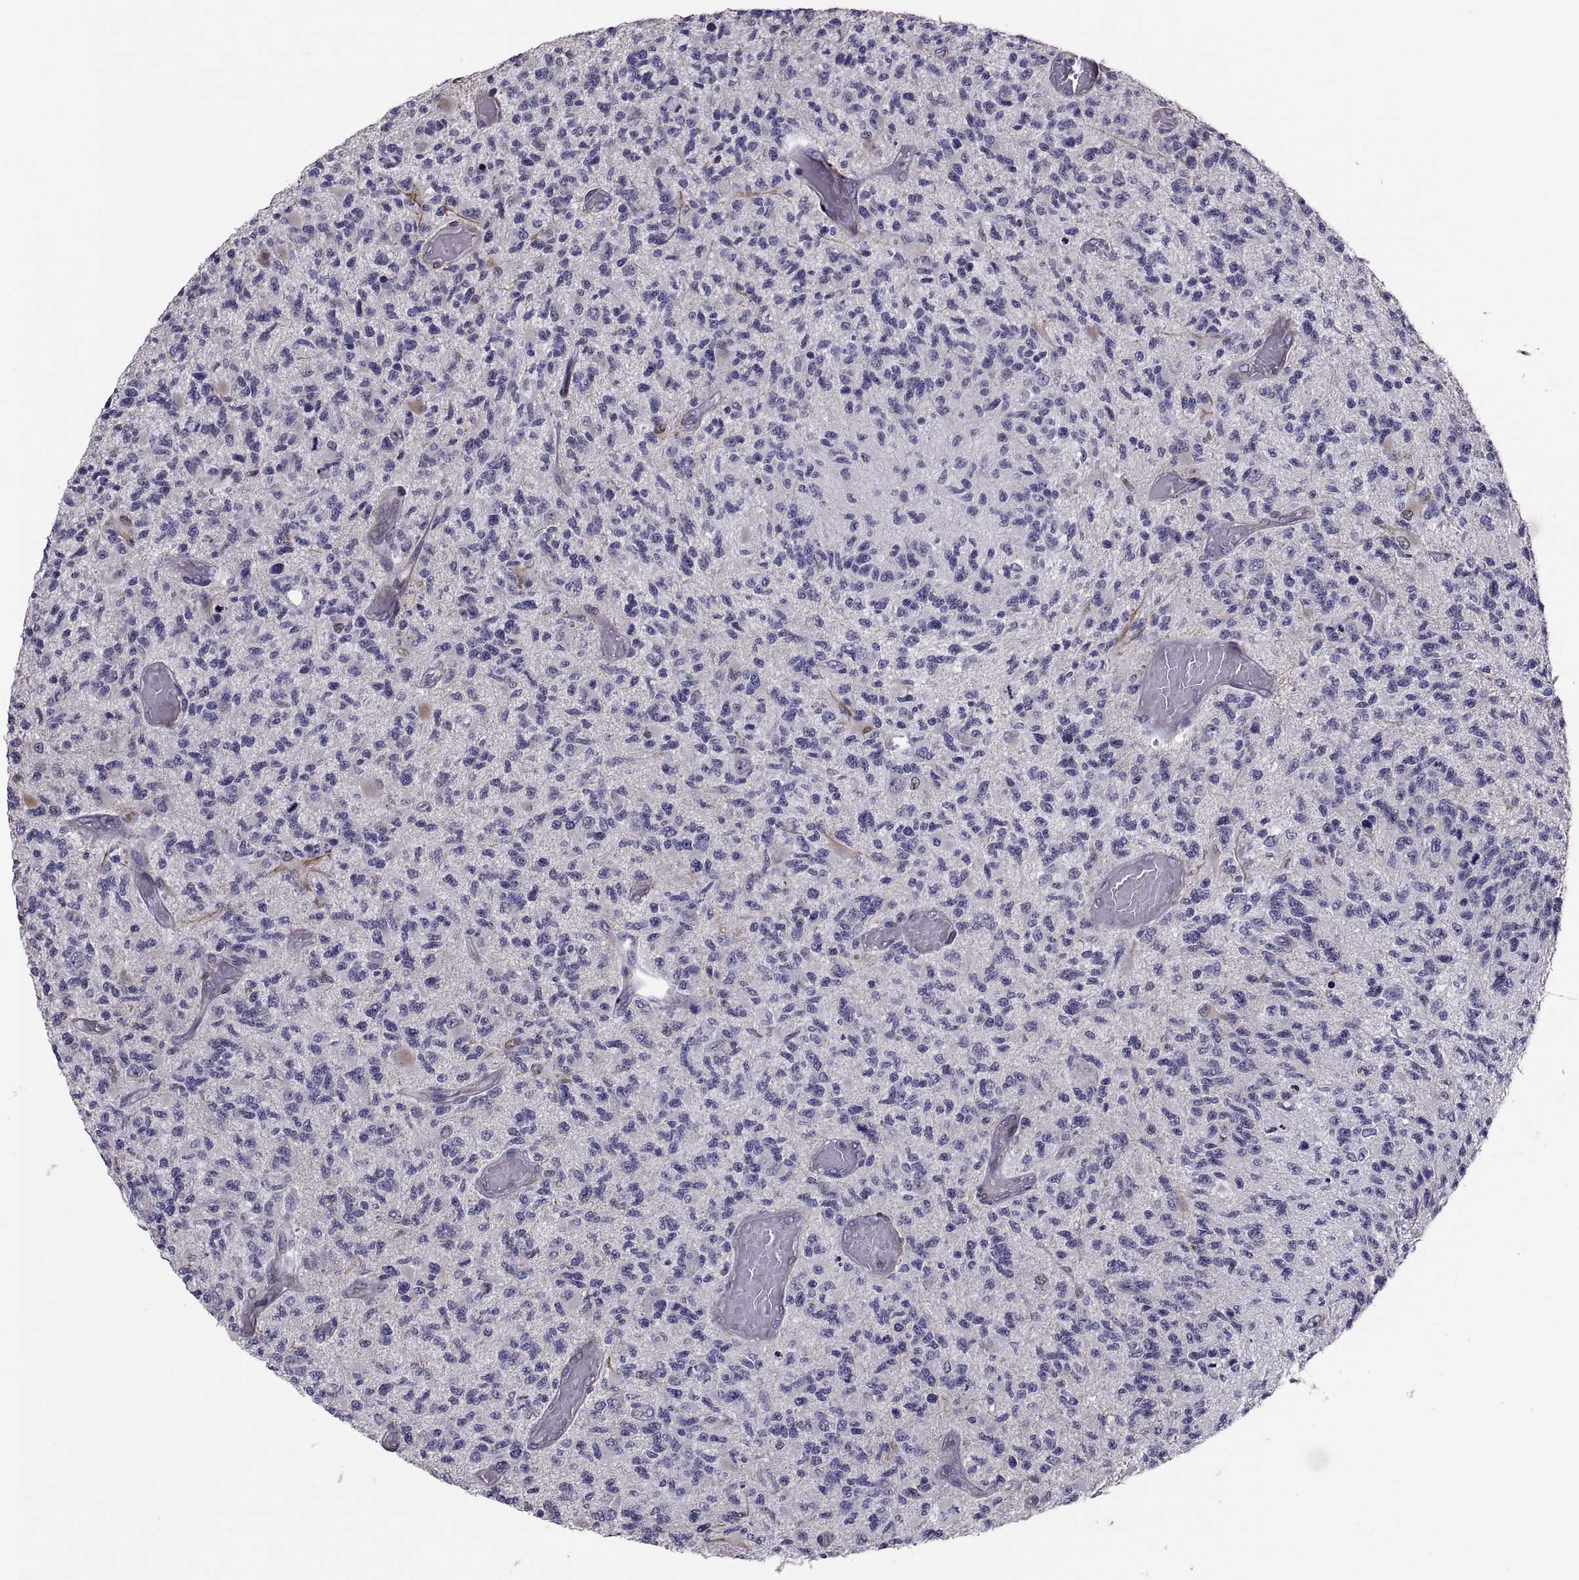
{"staining": {"intensity": "negative", "quantity": "none", "location": "none"}, "tissue": "glioma", "cell_type": "Tumor cells", "image_type": "cancer", "snomed": [{"axis": "morphology", "description": "Glioma, malignant, High grade"}, {"axis": "topography", "description": "Brain"}], "caption": "IHC histopathology image of neoplastic tissue: human malignant high-grade glioma stained with DAB reveals no significant protein staining in tumor cells. (Immunohistochemistry (ihc), brightfield microscopy, high magnification).", "gene": "ANO1", "patient": {"sex": "female", "age": 63}}